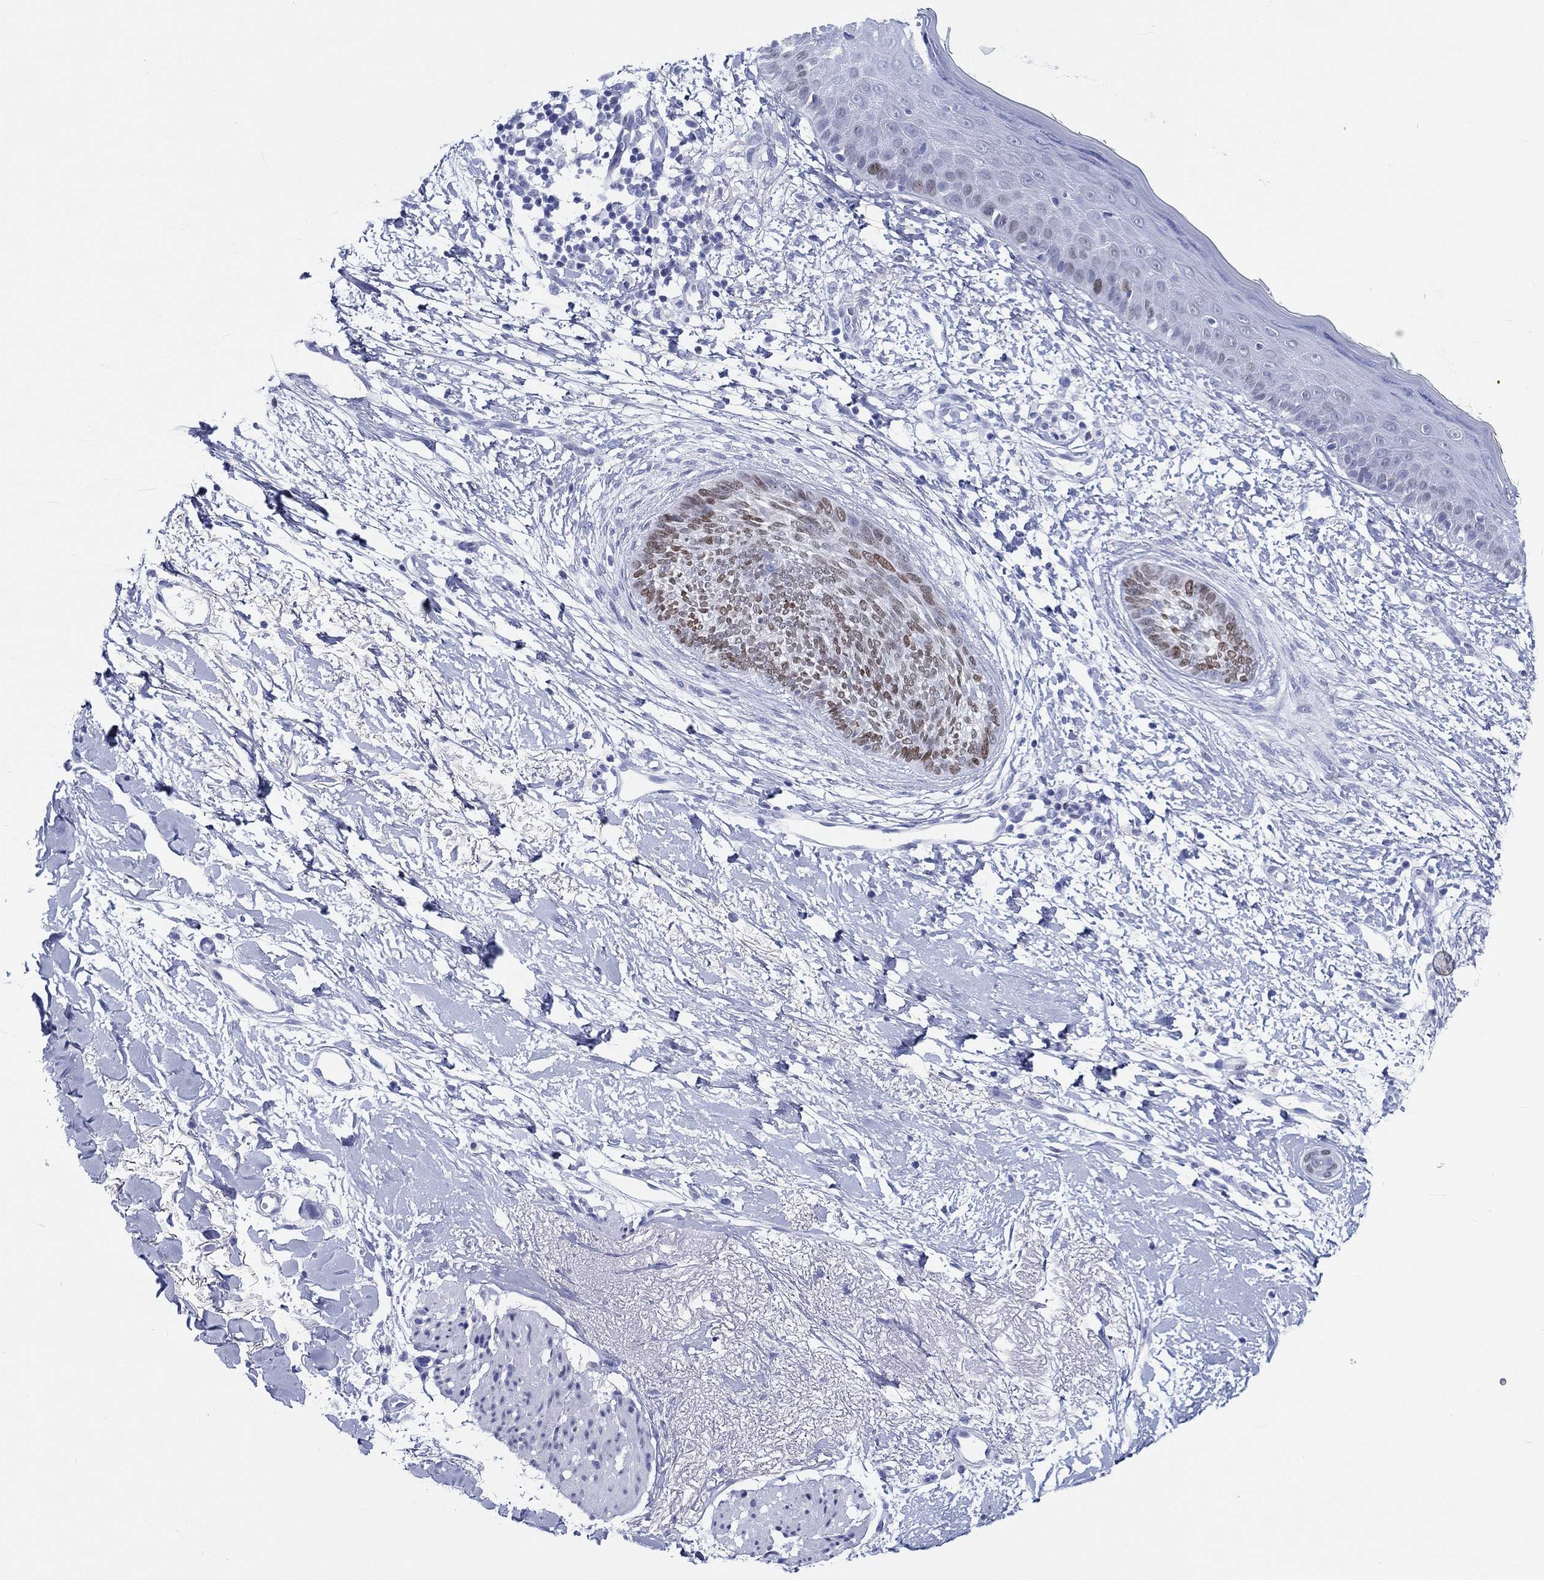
{"staining": {"intensity": "moderate", "quantity": "25%-75%", "location": "nuclear"}, "tissue": "skin cancer", "cell_type": "Tumor cells", "image_type": "cancer", "snomed": [{"axis": "morphology", "description": "Normal tissue, NOS"}, {"axis": "morphology", "description": "Basal cell carcinoma"}, {"axis": "topography", "description": "Skin"}], "caption": "Immunohistochemistry (IHC) (DAB) staining of skin cancer (basal cell carcinoma) displays moderate nuclear protein staining in about 25%-75% of tumor cells.", "gene": "H1-1", "patient": {"sex": "male", "age": 84}}